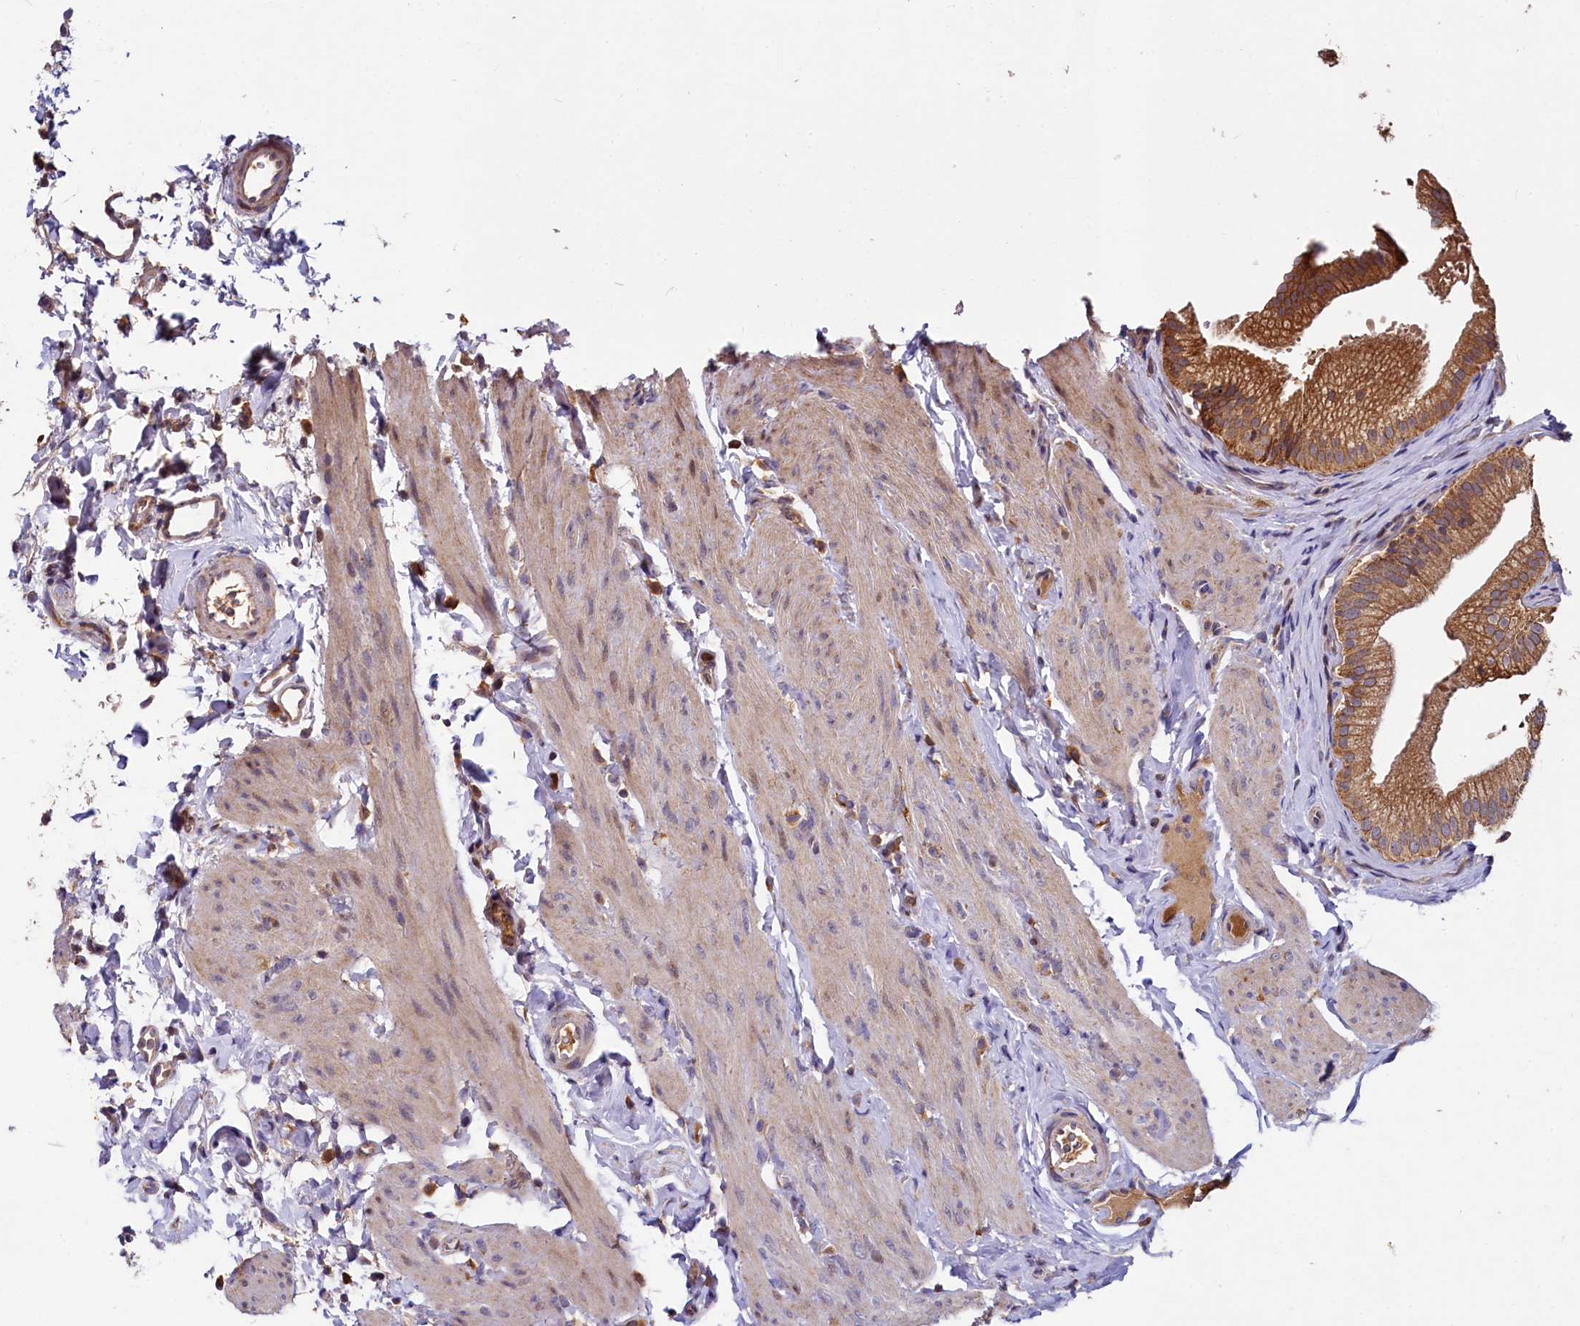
{"staining": {"intensity": "strong", "quantity": ">75%", "location": "cytoplasmic/membranous"}, "tissue": "gallbladder", "cell_type": "Glandular cells", "image_type": "normal", "snomed": [{"axis": "morphology", "description": "Normal tissue, NOS"}, {"axis": "topography", "description": "Gallbladder"}], "caption": "A high-resolution photomicrograph shows immunohistochemistry (IHC) staining of unremarkable gallbladder, which exhibits strong cytoplasmic/membranous expression in about >75% of glandular cells. Using DAB (brown) and hematoxylin (blue) stains, captured at high magnification using brightfield microscopy.", "gene": "SPRYD3", "patient": {"sex": "female", "age": 30}}